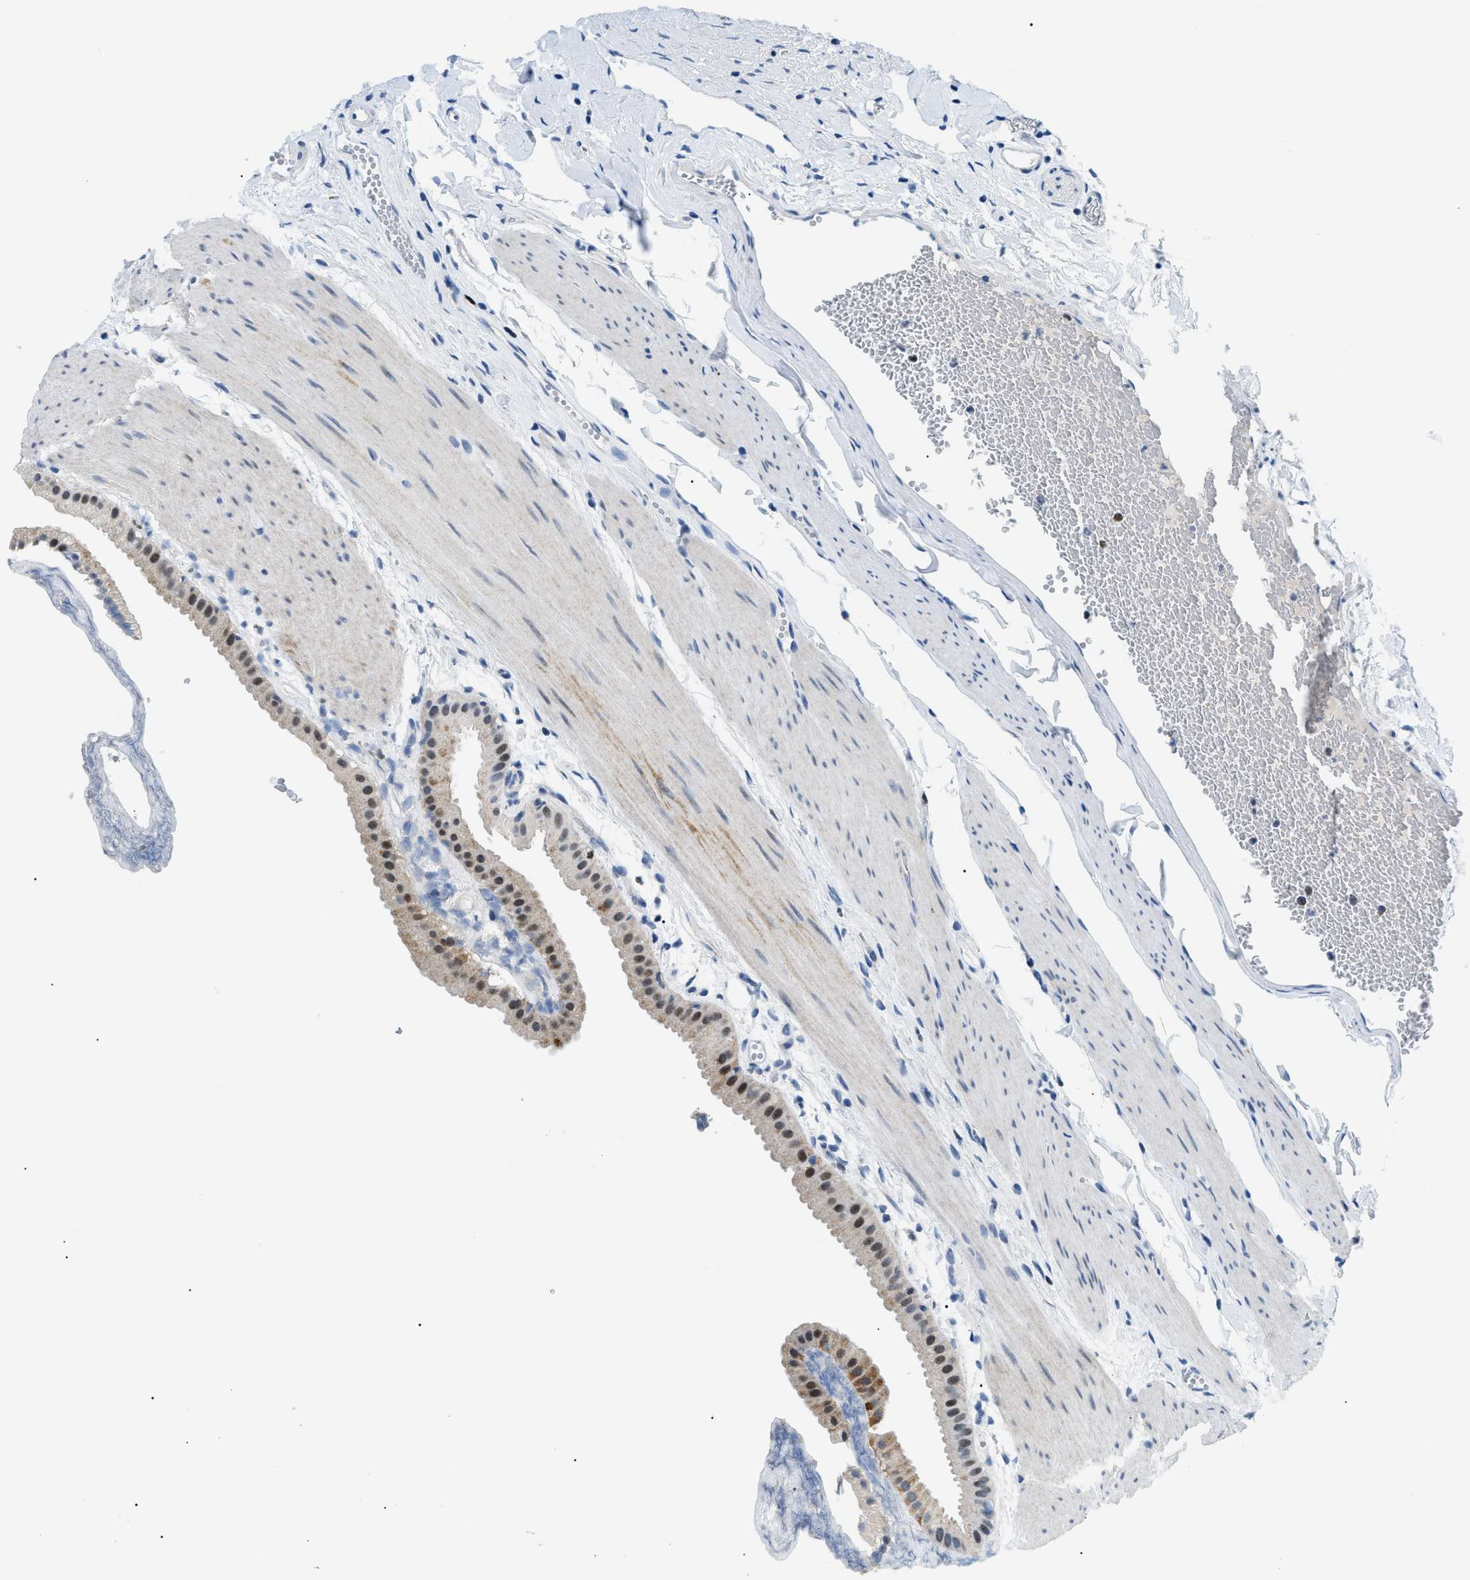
{"staining": {"intensity": "moderate", "quantity": "25%-75%", "location": "cytoplasmic/membranous,nuclear"}, "tissue": "gallbladder", "cell_type": "Glandular cells", "image_type": "normal", "snomed": [{"axis": "morphology", "description": "Normal tissue, NOS"}, {"axis": "topography", "description": "Gallbladder"}], "caption": "Immunohistochemical staining of benign gallbladder demonstrates medium levels of moderate cytoplasmic/membranous,nuclear positivity in about 25%-75% of glandular cells.", "gene": "SMARCC1", "patient": {"sex": "female", "age": 64}}